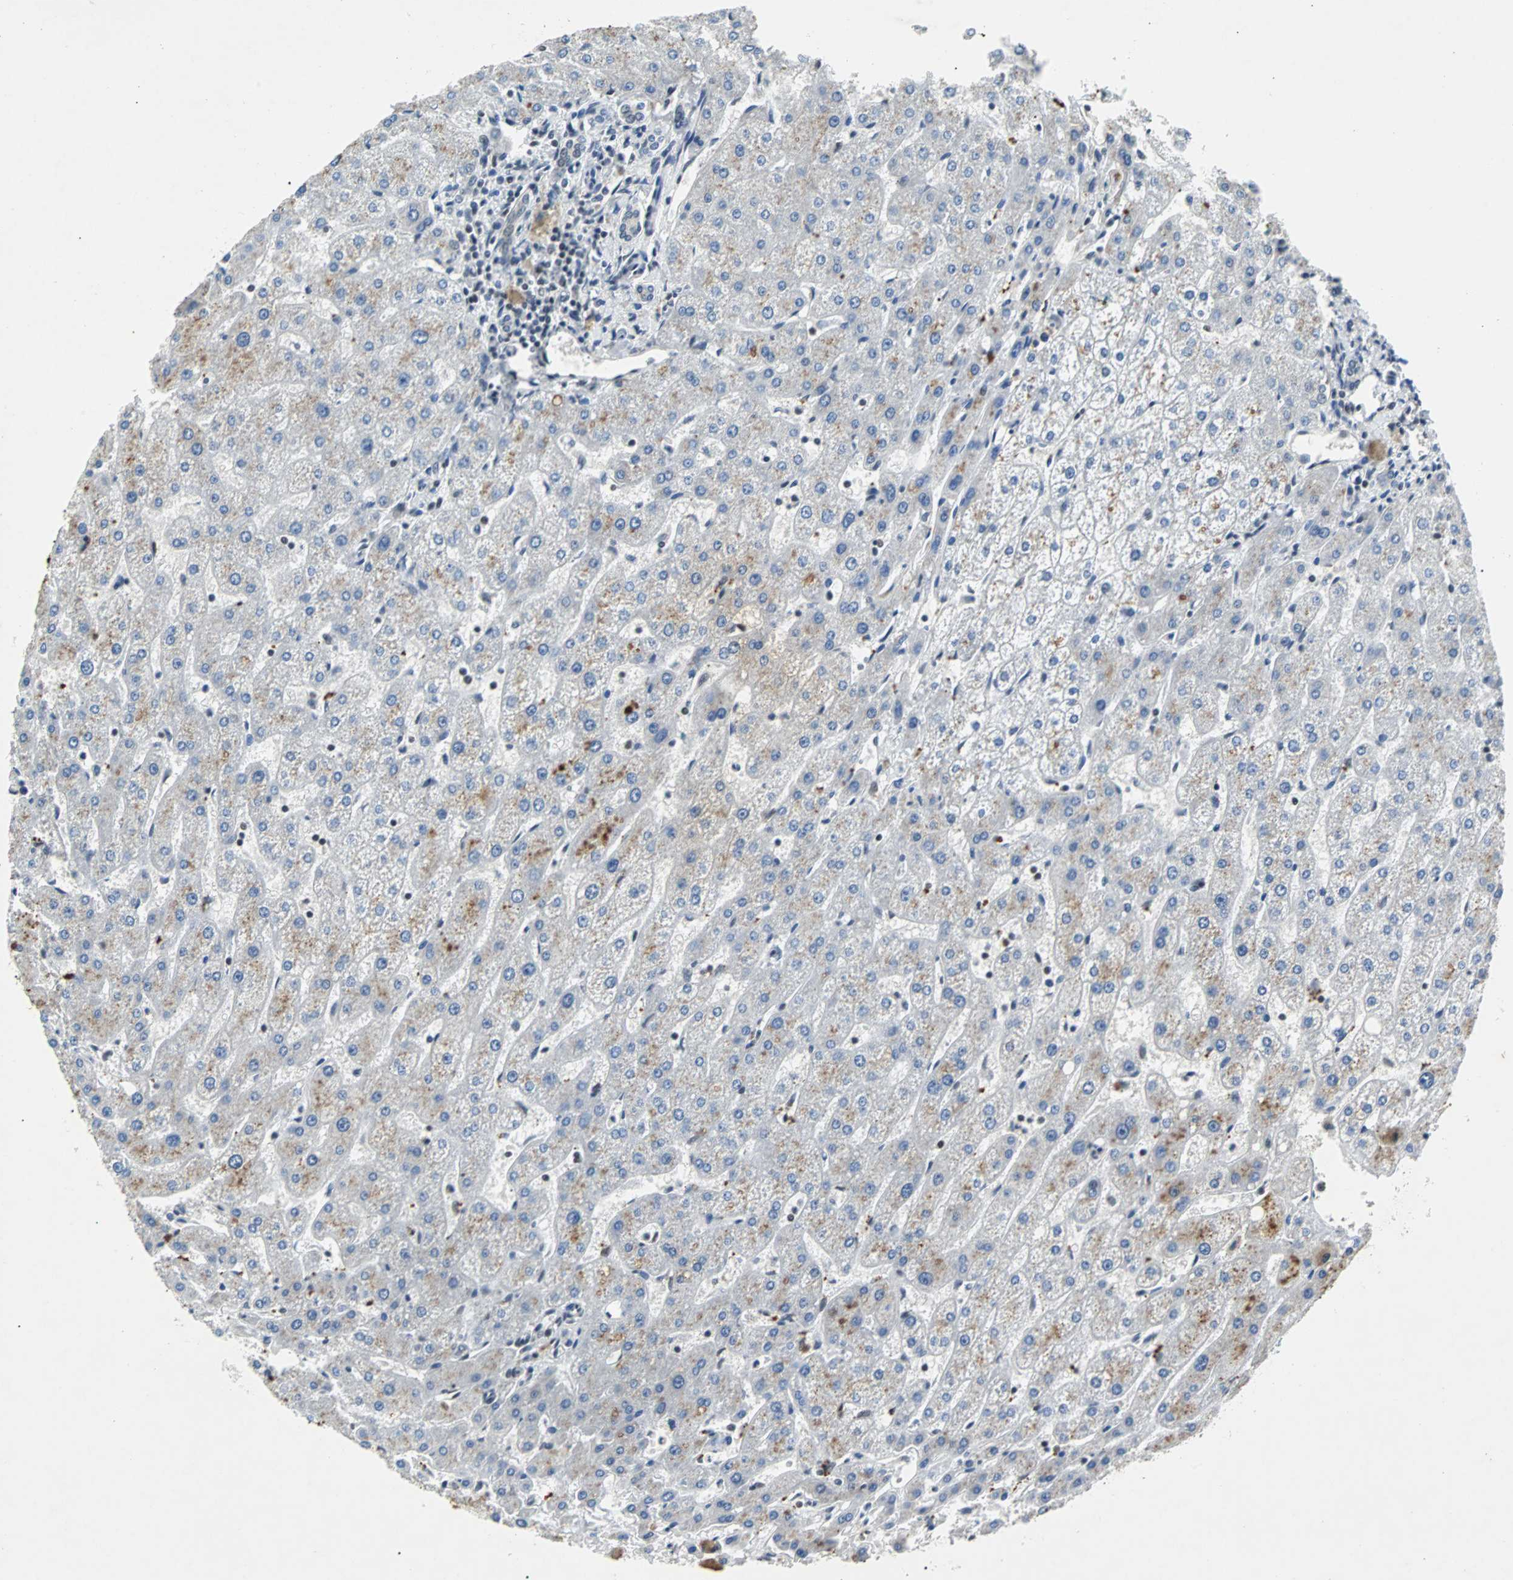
{"staining": {"intensity": "negative", "quantity": "none", "location": "none"}, "tissue": "liver", "cell_type": "Cholangiocytes", "image_type": "normal", "snomed": [{"axis": "morphology", "description": "Normal tissue, NOS"}, {"axis": "topography", "description": "Liver"}], "caption": "This is an immunohistochemistry photomicrograph of normal liver. There is no staining in cholangiocytes.", "gene": "GATAD2A", "patient": {"sex": "male", "age": 67}}